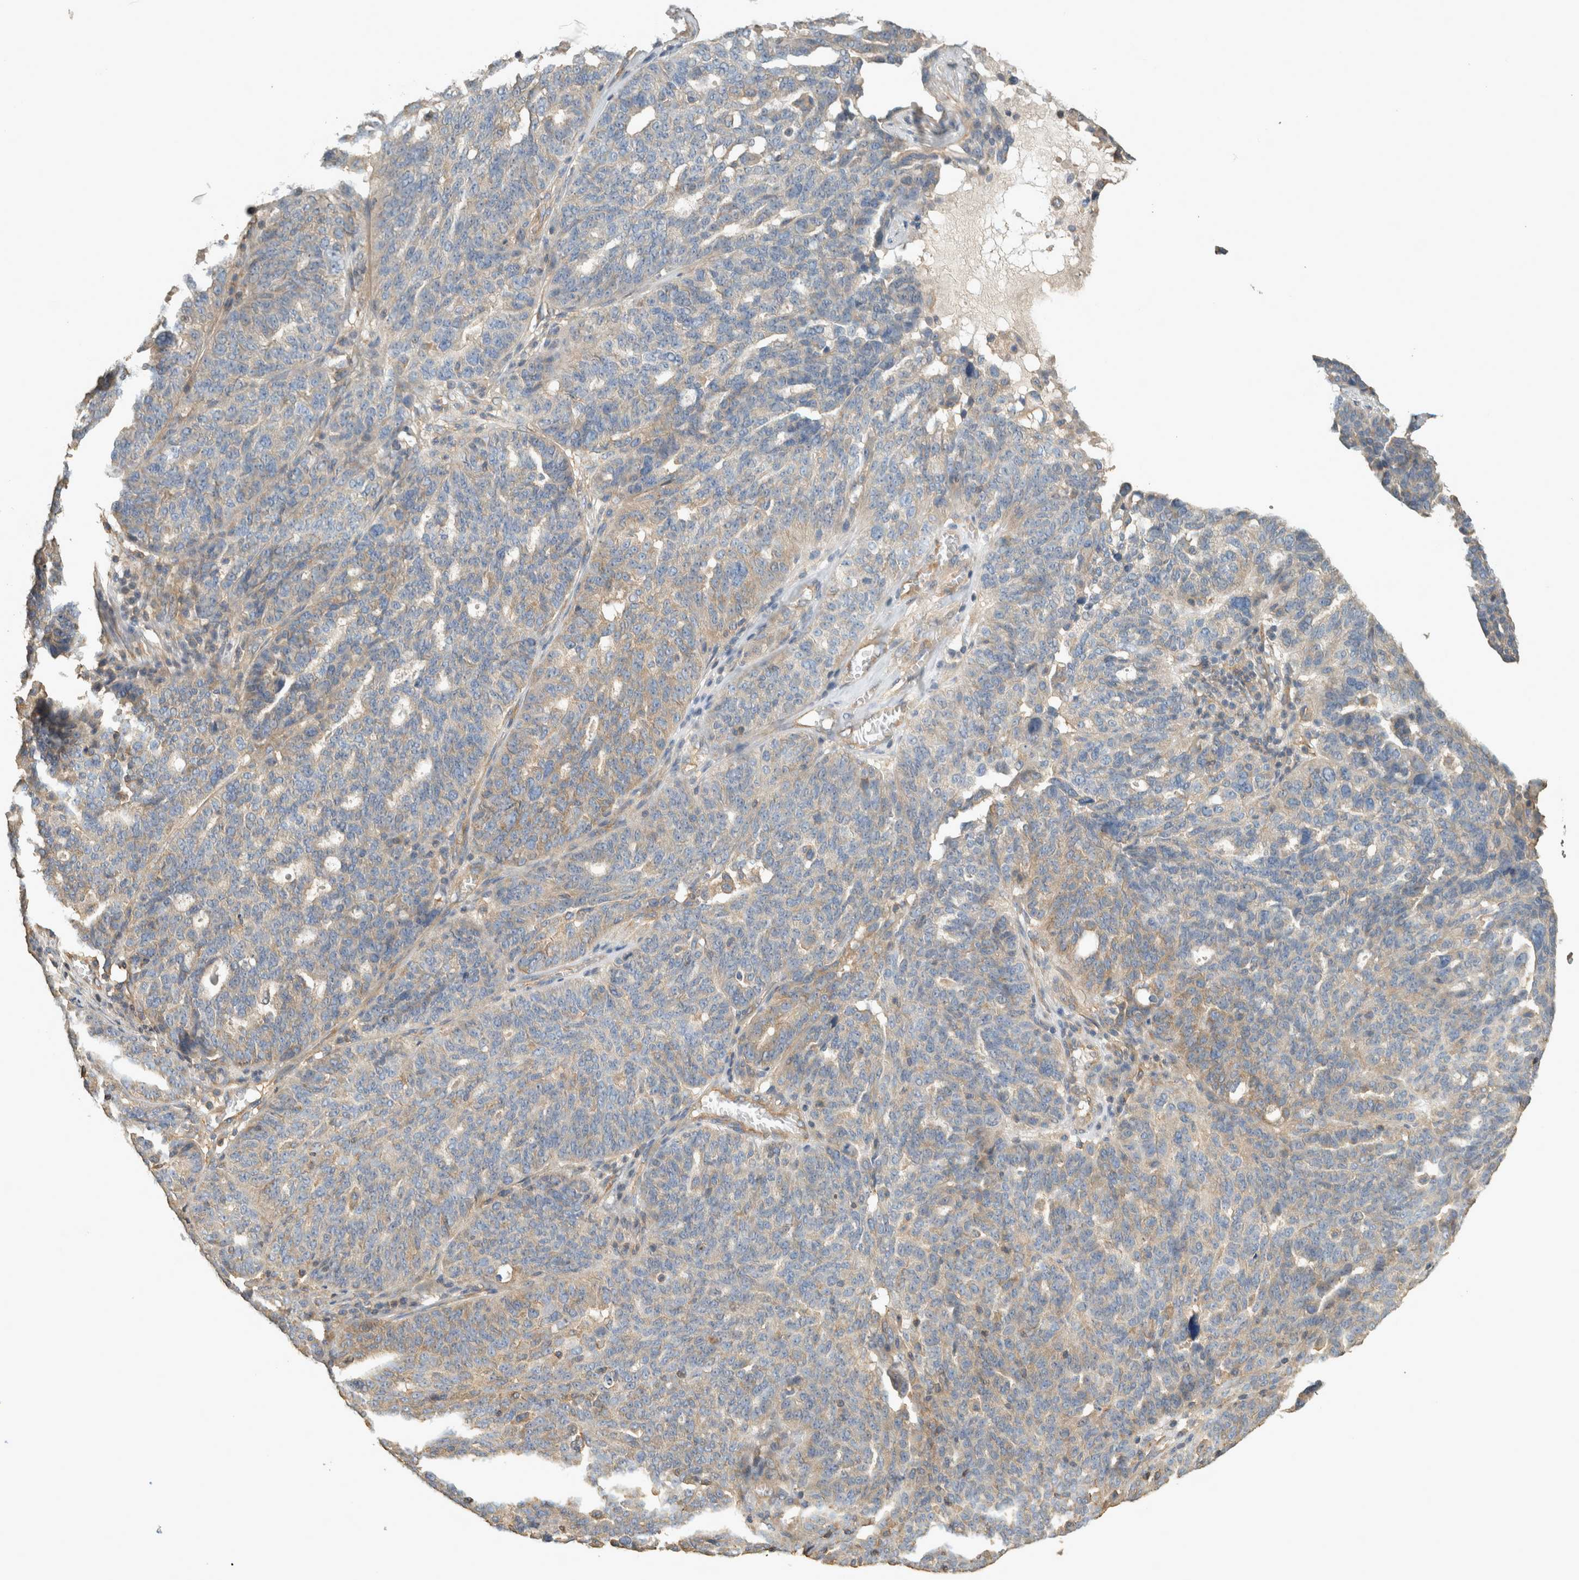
{"staining": {"intensity": "moderate", "quantity": "25%-75%", "location": "cytoplasmic/membranous"}, "tissue": "ovarian cancer", "cell_type": "Tumor cells", "image_type": "cancer", "snomed": [{"axis": "morphology", "description": "Cystadenocarcinoma, serous, NOS"}, {"axis": "topography", "description": "Ovary"}], "caption": "There is medium levels of moderate cytoplasmic/membranous expression in tumor cells of serous cystadenocarcinoma (ovarian), as demonstrated by immunohistochemical staining (brown color).", "gene": "EIF4G3", "patient": {"sex": "female", "age": 59}}